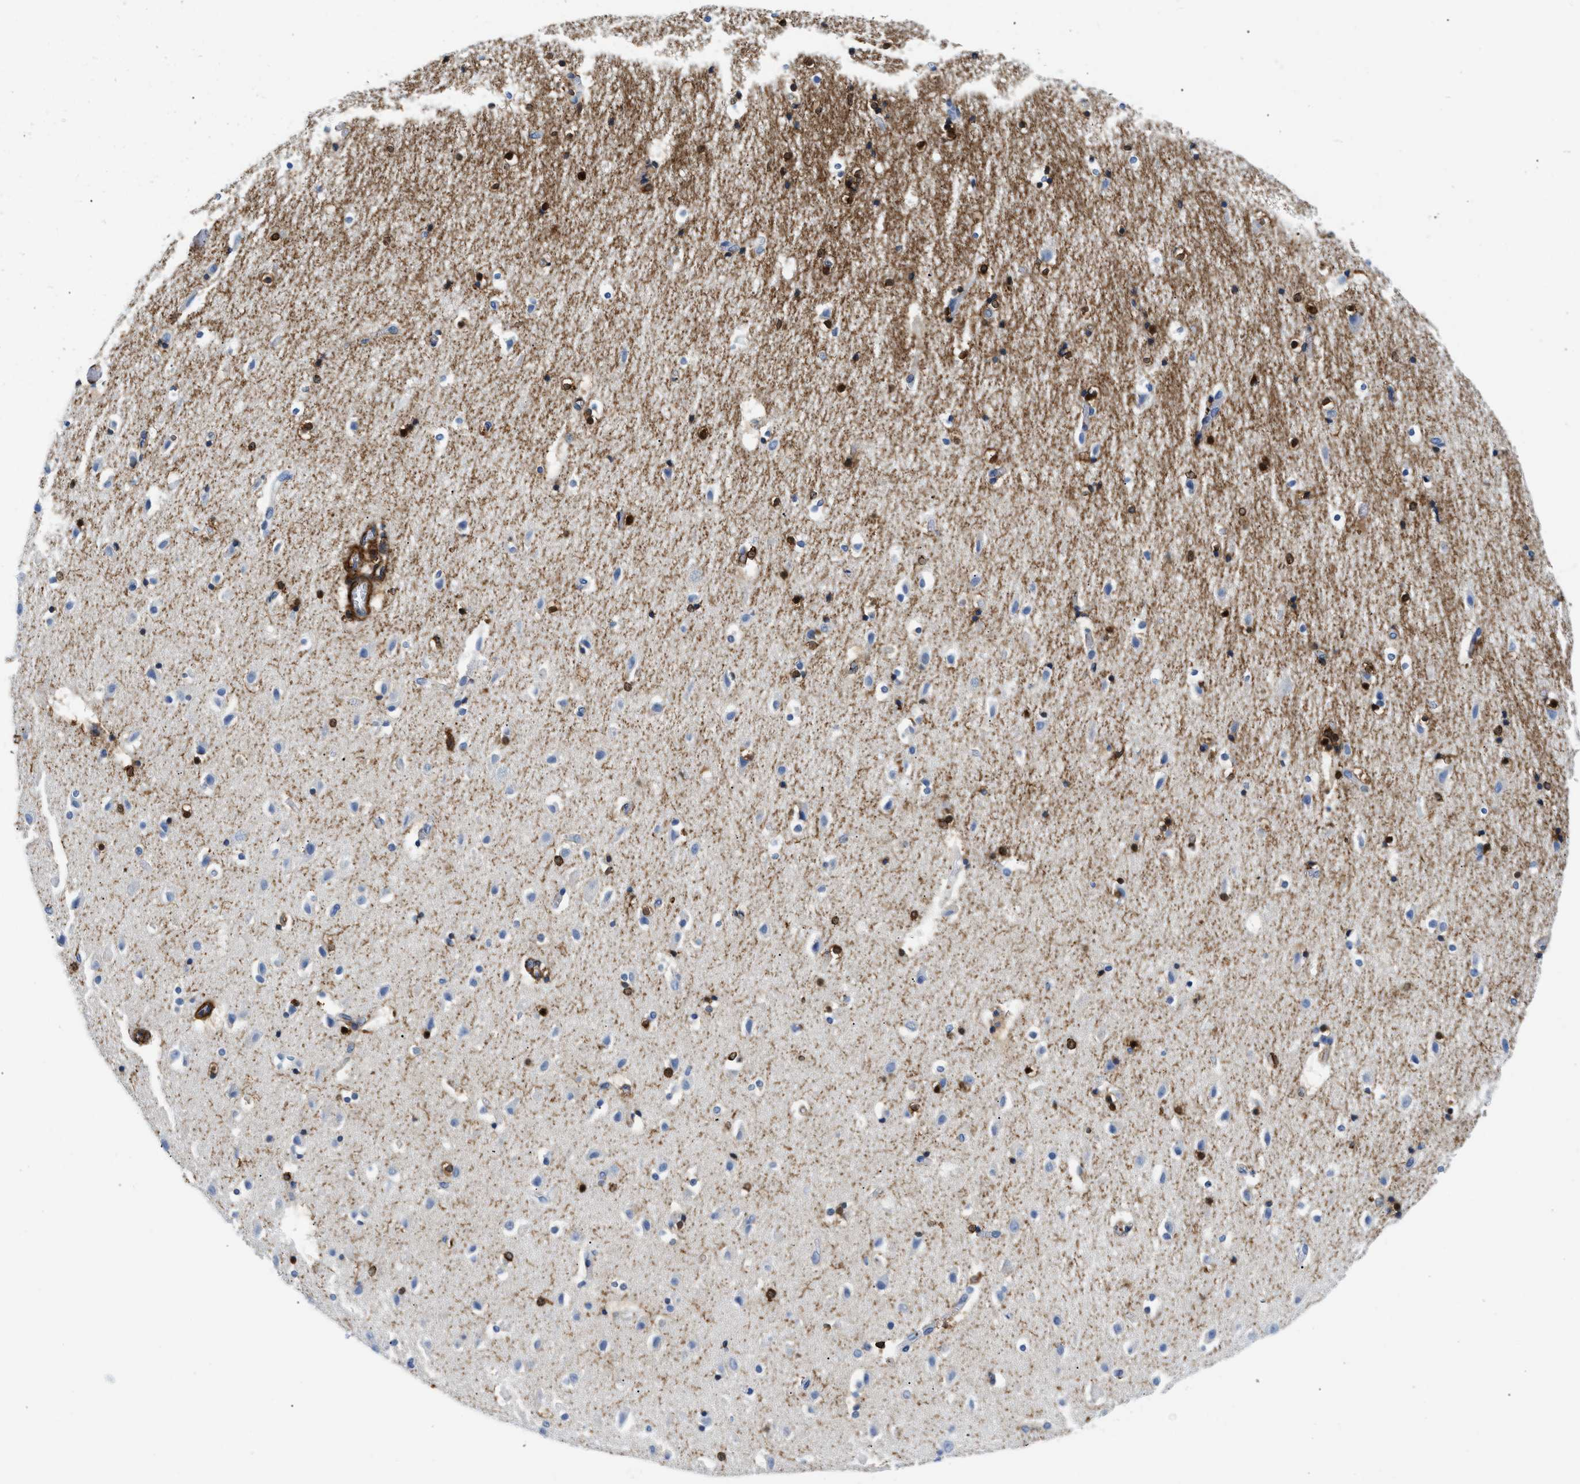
{"staining": {"intensity": "strong", "quantity": "25%-75%", "location": "nuclear"}, "tissue": "hippocampus", "cell_type": "Glial cells", "image_type": "normal", "snomed": [{"axis": "morphology", "description": "Normal tissue, NOS"}, {"axis": "topography", "description": "Hippocampus"}], "caption": "DAB (3,3'-diaminobenzidine) immunohistochemical staining of normal hippocampus displays strong nuclear protein positivity in about 25%-75% of glial cells. The staining was performed using DAB, with brown indicating positive protein expression. Nuclei are stained blue with hematoxylin.", "gene": "GSN", "patient": {"sex": "male", "age": 45}}